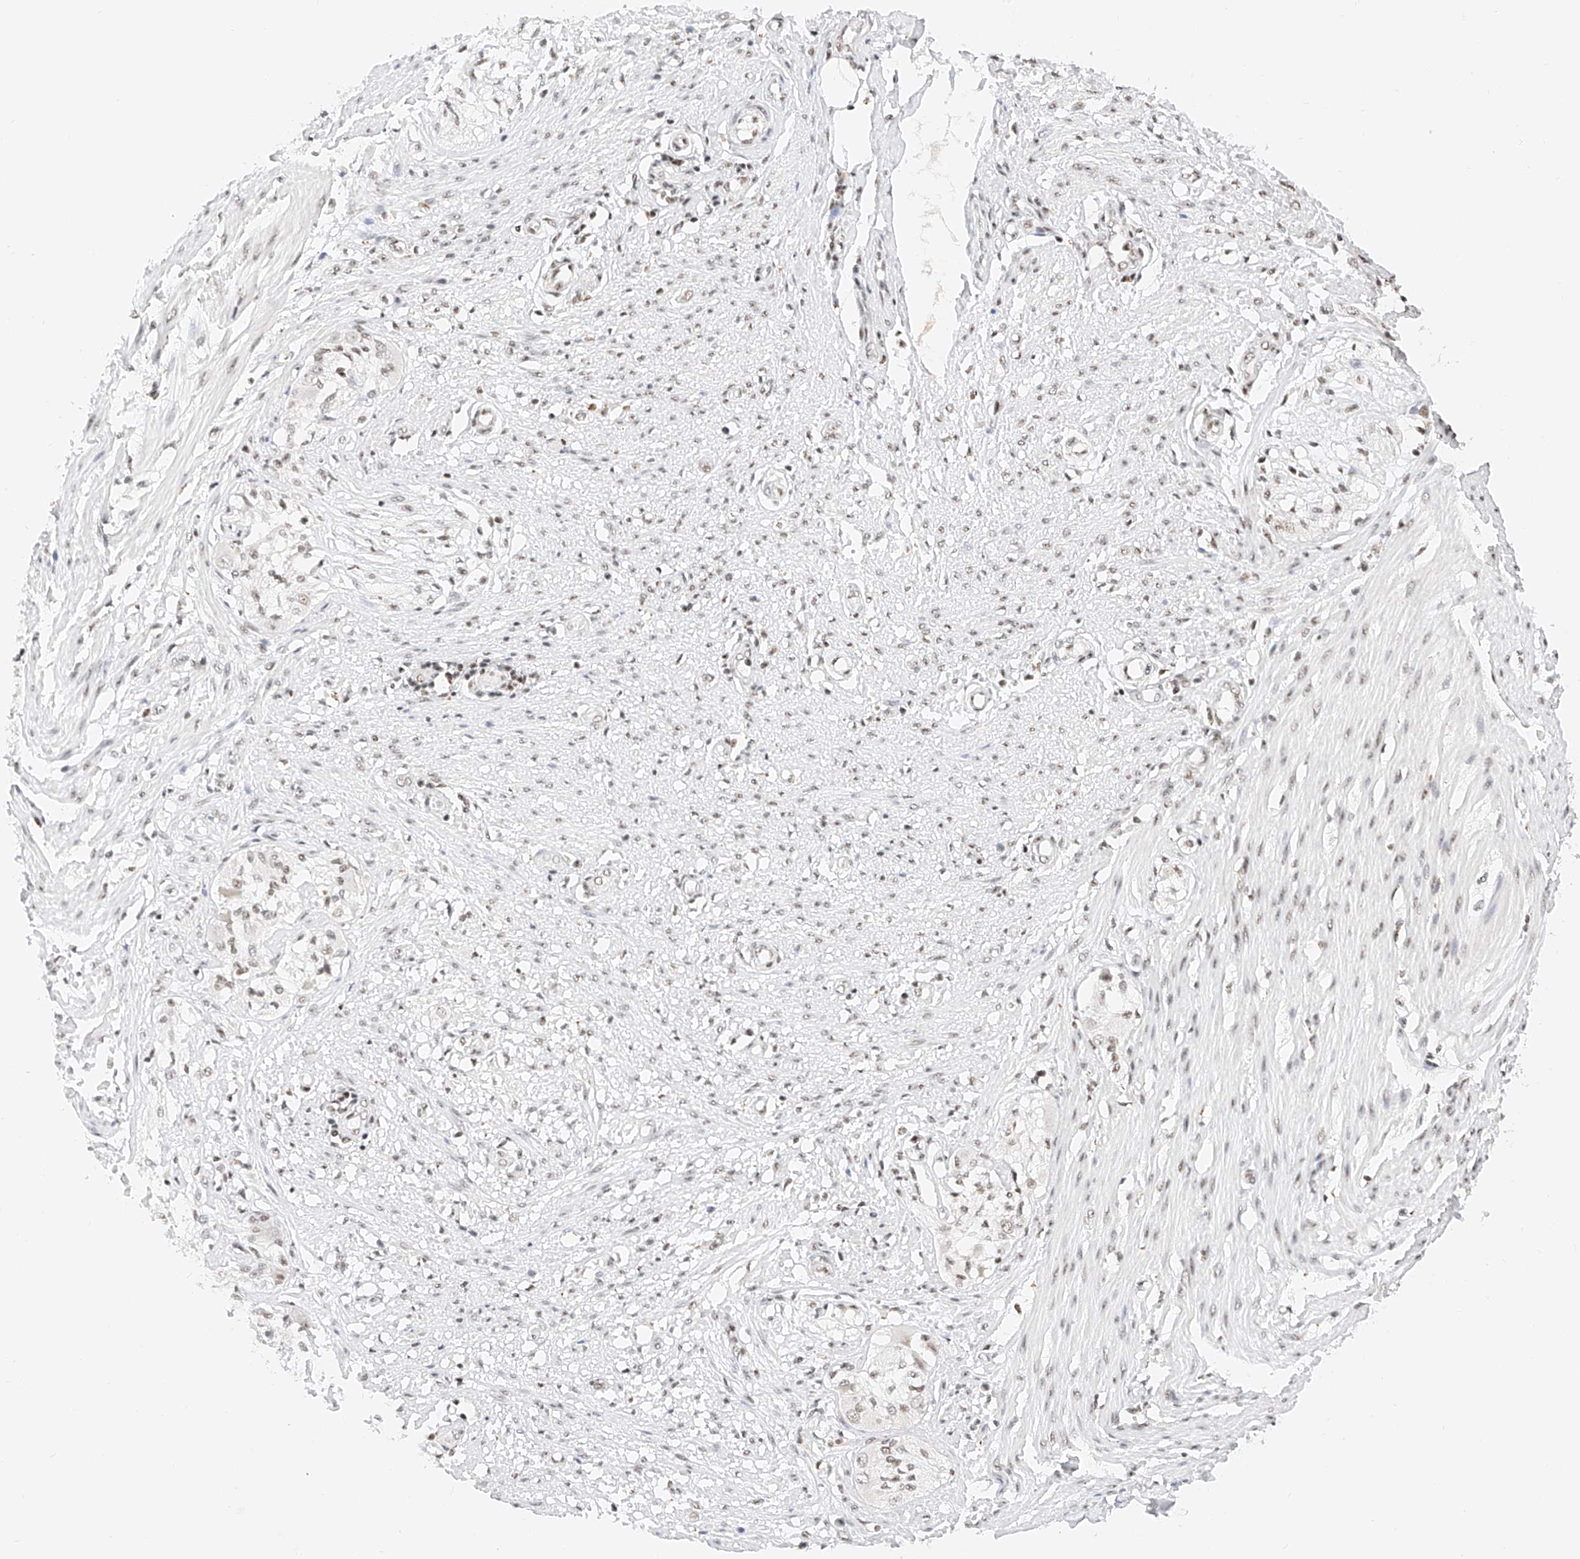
{"staining": {"intensity": "weak", "quantity": "25%-75%", "location": "nuclear"}, "tissue": "smooth muscle", "cell_type": "Smooth muscle cells", "image_type": "normal", "snomed": [{"axis": "morphology", "description": "Normal tissue, NOS"}, {"axis": "morphology", "description": "Adenocarcinoma, NOS"}, {"axis": "topography", "description": "Colon"}, {"axis": "topography", "description": "Peripheral nerve tissue"}], "caption": "Immunohistochemistry (IHC) (DAB (3,3'-diaminobenzidine)) staining of benign smooth muscle demonstrates weak nuclear protein staining in approximately 25%-75% of smooth muscle cells.", "gene": "NRF1", "patient": {"sex": "male", "age": 14}}